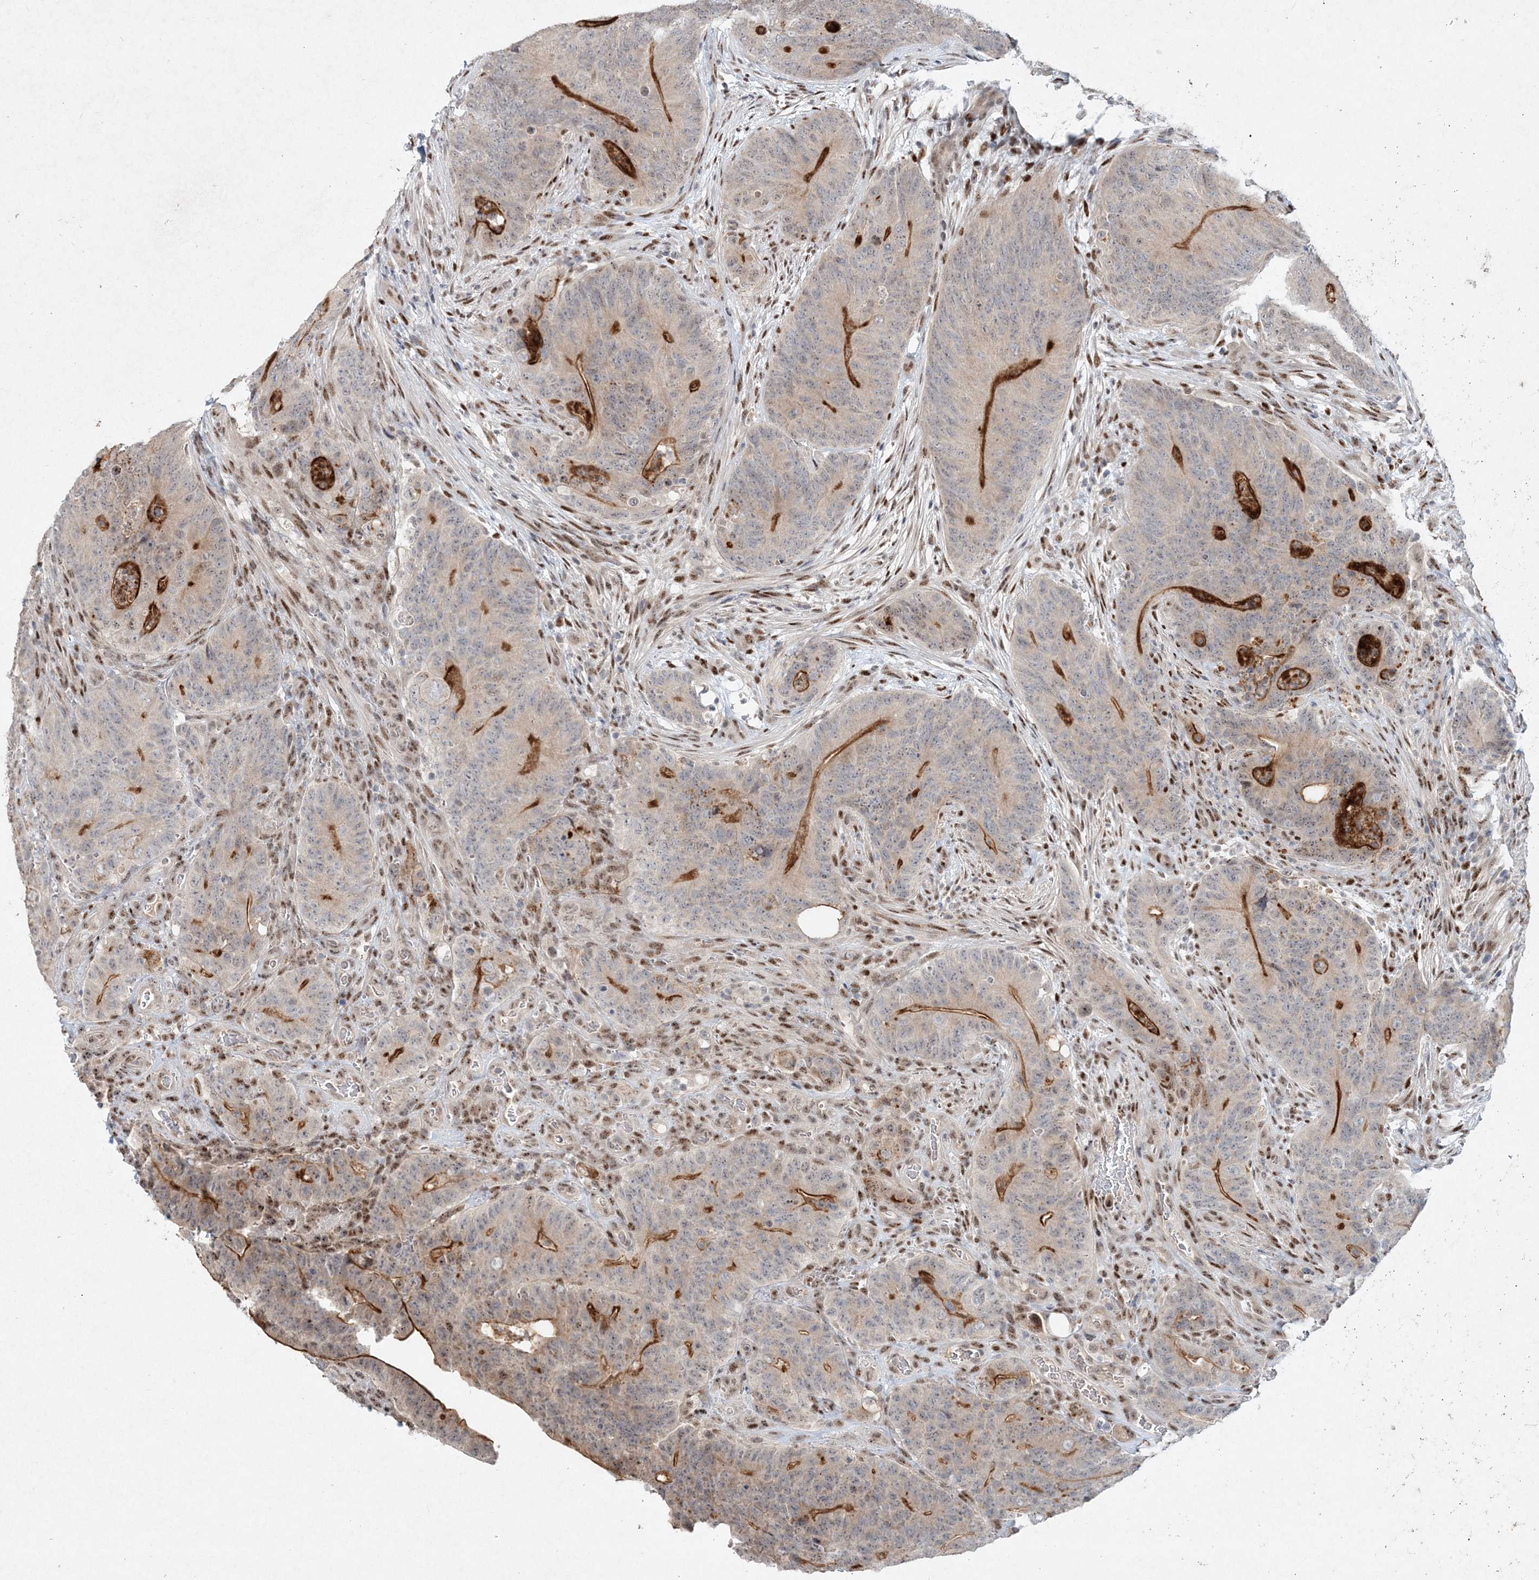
{"staining": {"intensity": "moderate", "quantity": "<25%", "location": "cytoplasmic/membranous"}, "tissue": "colorectal cancer", "cell_type": "Tumor cells", "image_type": "cancer", "snomed": [{"axis": "morphology", "description": "Normal tissue, NOS"}, {"axis": "topography", "description": "Colon"}], "caption": "Colorectal cancer stained for a protein demonstrates moderate cytoplasmic/membranous positivity in tumor cells.", "gene": "GIN1", "patient": {"sex": "female", "age": 82}}